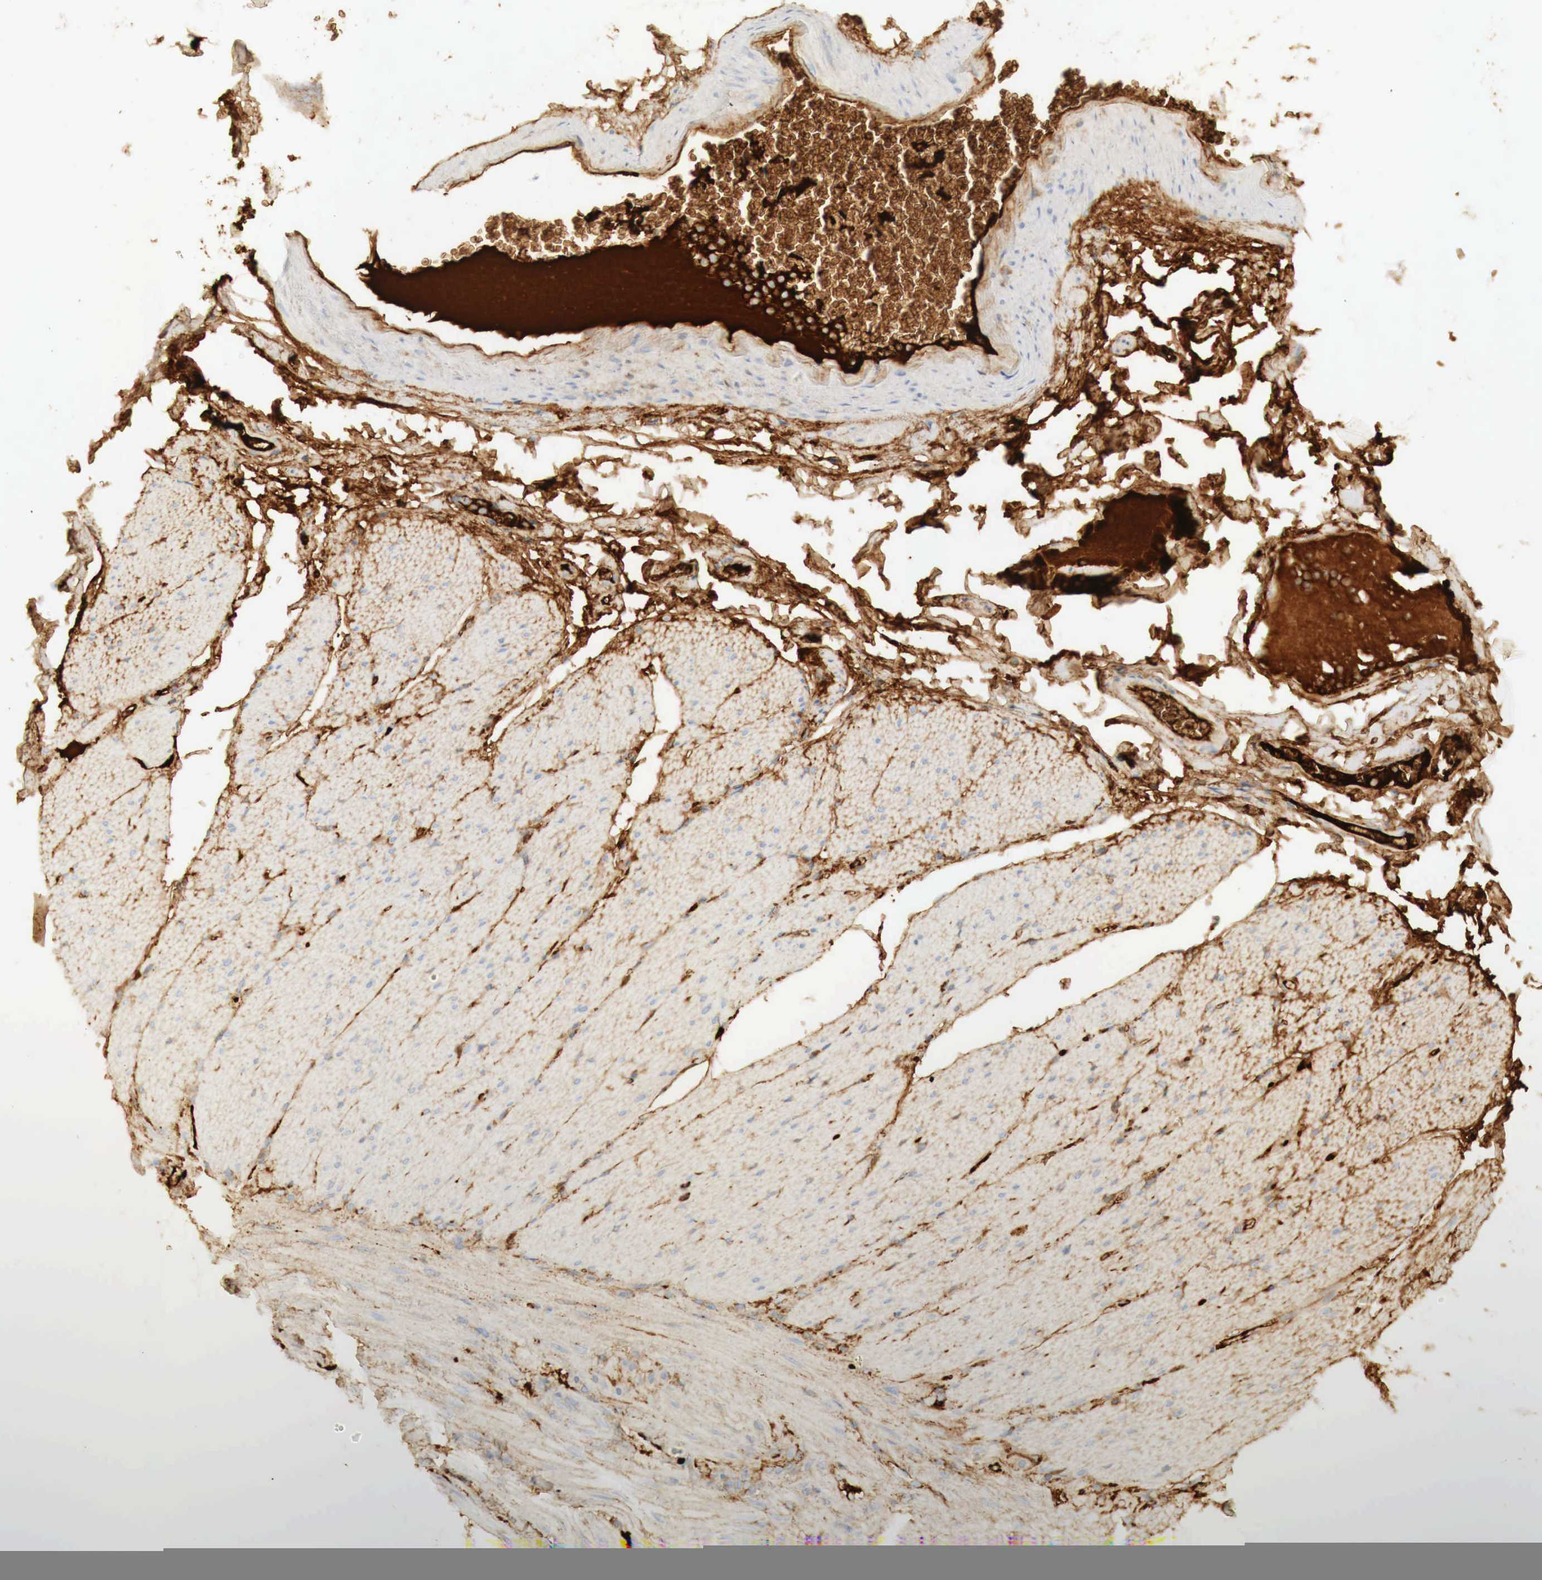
{"staining": {"intensity": "strong", "quantity": ">75%", "location": "cytoplasmic/membranous"}, "tissue": "adipose tissue", "cell_type": "Adipocytes", "image_type": "normal", "snomed": [{"axis": "morphology", "description": "Normal tissue, NOS"}, {"axis": "topography", "description": "Duodenum"}], "caption": "IHC of unremarkable adipose tissue reveals high levels of strong cytoplasmic/membranous staining in about >75% of adipocytes.", "gene": "IGLC3", "patient": {"sex": "male", "age": 63}}